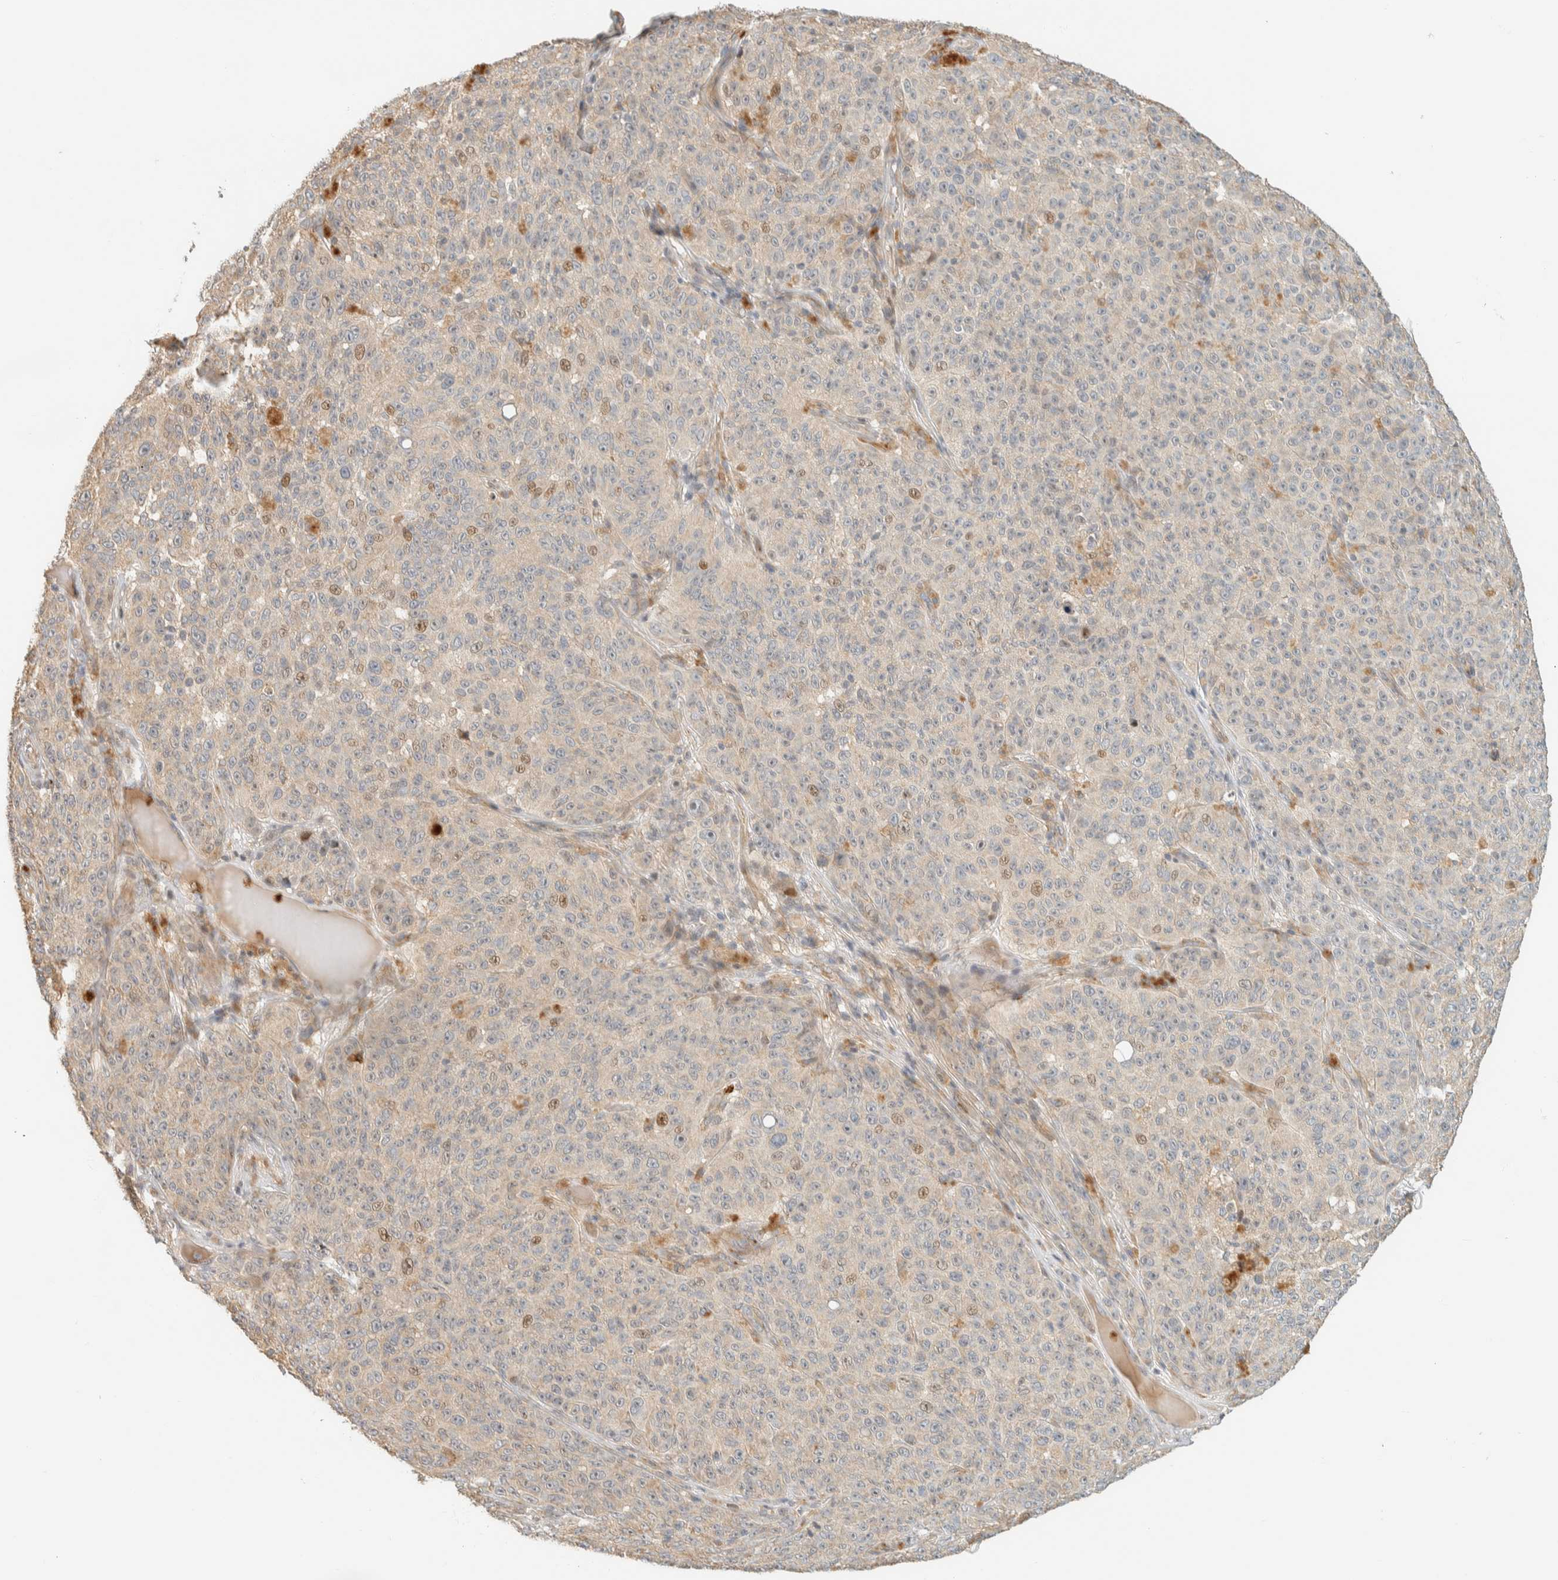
{"staining": {"intensity": "weak", "quantity": "<25%", "location": "nuclear"}, "tissue": "melanoma", "cell_type": "Tumor cells", "image_type": "cancer", "snomed": [{"axis": "morphology", "description": "Malignant melanoma, NOS"}, {"axis": "topography", "description": "Skin"}], "caption": "Immunohistochemical staining of human malignant melanoma demonstrates no significant positivity in tumor cells.", "gene": "CCDC171", "patient": {"sex": "female", "age": 82}}